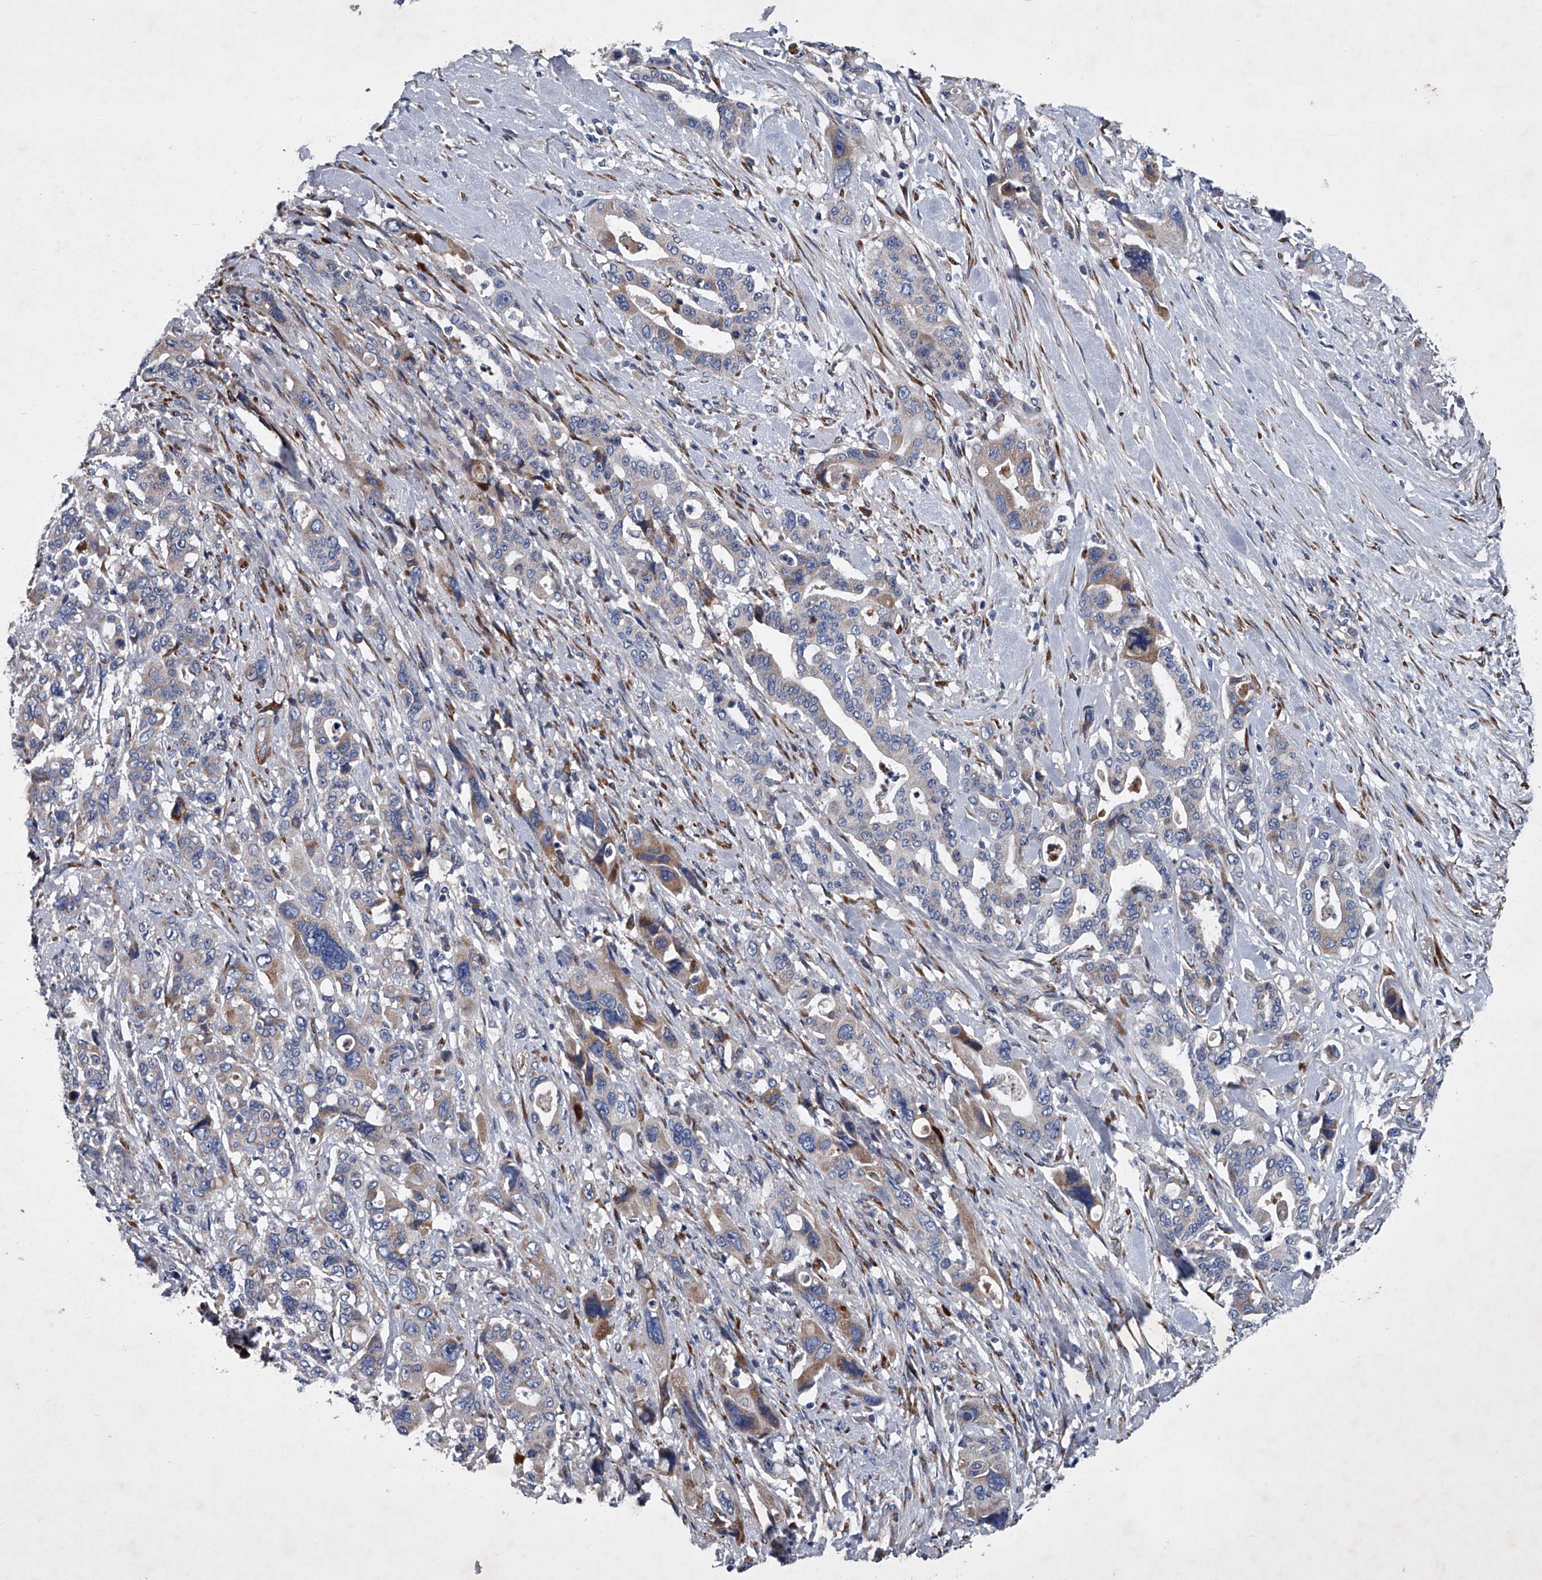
{"staining": {"intensity": "weak", "quantity": "<25%", "location": "cytoplasmic/membranous"}, "tissue": "pancreatic cancer", "cell_type": "Tumor cells", "image_type": "cancer", "snomed": [{"axis": "morphology", "description": "Adenocarcinoma, NOS"}, {"axis": "topography", "description": "Pancreas"}], "caption": "This micrograph is of adenocarcinoma (pancreatic) stained with IHC to label a protein in brown with the nuclei are counter-stained blue. There is no positivity in tumor cells.", "gene": "ABCG1", "patient": {"sex": "male", "age": 46}}